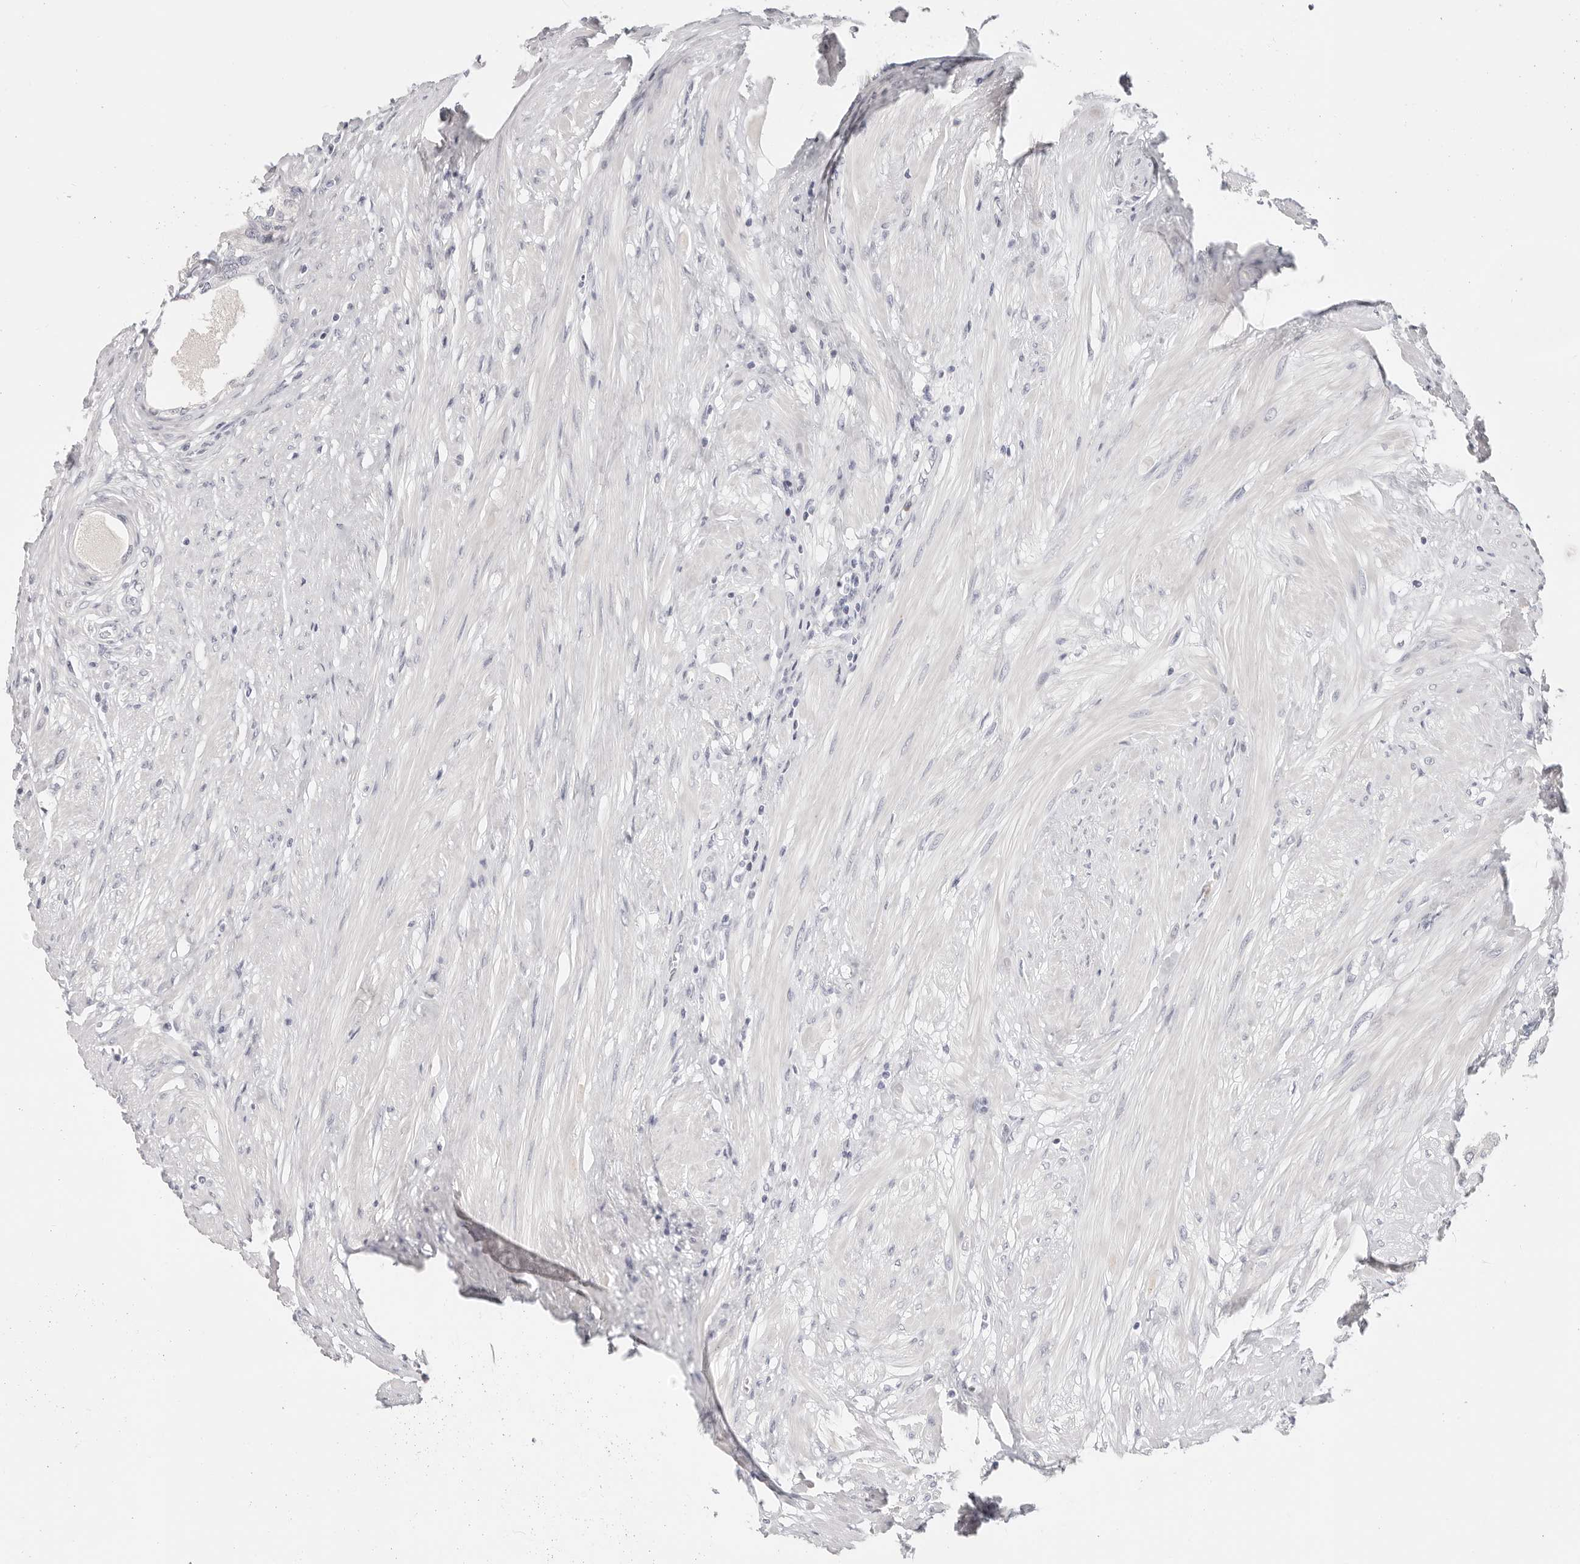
{"staining": {"intensity": "negative", "quantity": "none", "location": "none"}, "tissue": "prostate", "cell_type": "Glandular cells", "image_type": "normal", "snomed": [{"axis": "morphology", "description": "Normal tissue, NOS"}, {"axis": "morphology", "description": "Urothelial carcinoma, Low grade"}, {"axis": "topography", "description": "Urinary bladder"}, {"axis": "topography", "description": "Prostate"}], "caption": "High magnification brightfield microscopy of normal prostate stained with DAB (brown) and counterstained with hematoxylin (blue): glandular cells show no significant positivity. (Immunohistochemistry, brightfield microscopy, high magnification).", "gene": "ASCL1", "patient": {"sex": "male", "age": 60}}